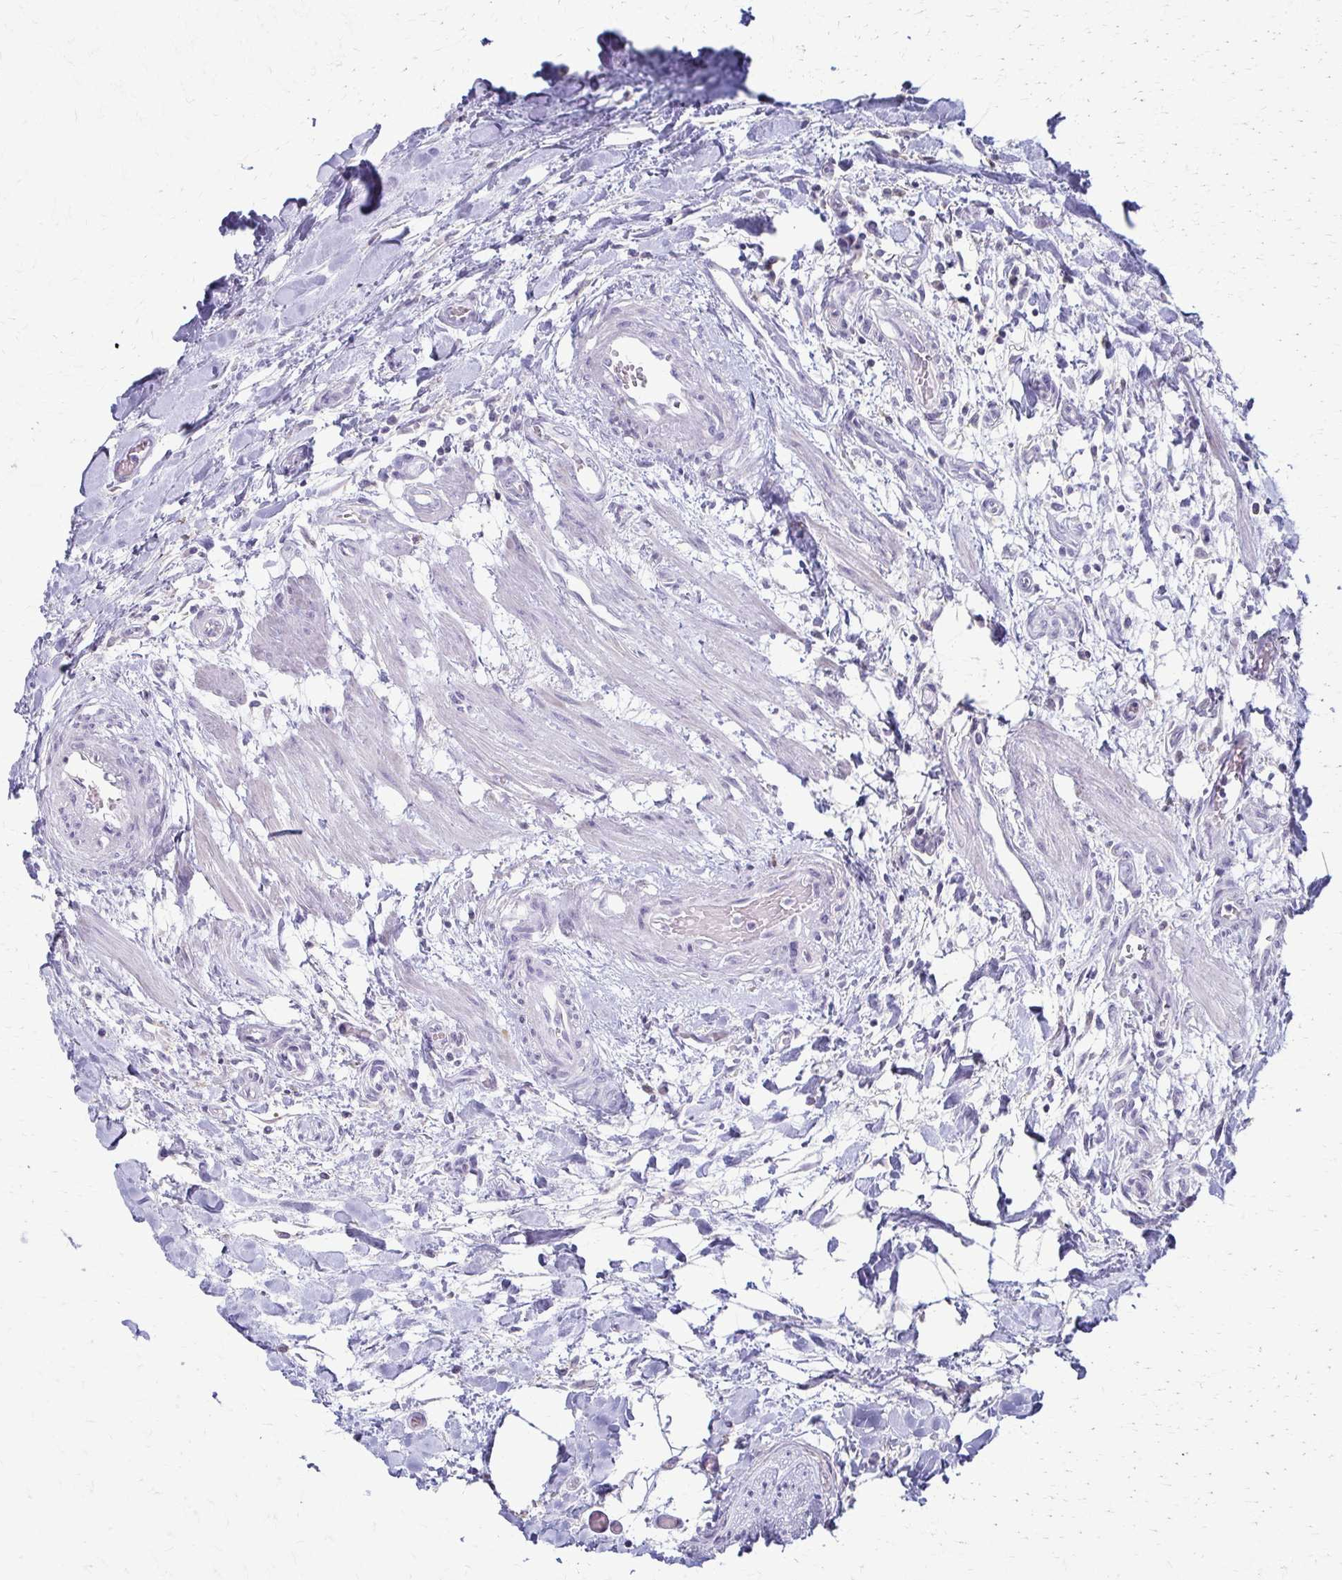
{"staining": {"intensity": "negative", "quantity": "none", "location": "none"}, "tissue": "colorectal cancer", "cell_type": "Tumor cells", "image_type": "cancer", "snomed": [{"axis": "morphology", "description": "Adenocarcinoma, NOS"}, {"axis": "topography", "description": "Rectum"}], "caption": "Human colorectal cancer stained for a protein using immunohistochemistry (IHC) exhibits no staining in tumor cells.", "gene": "FCGR2B", "patient": {"sex": "male", "age": 57}}